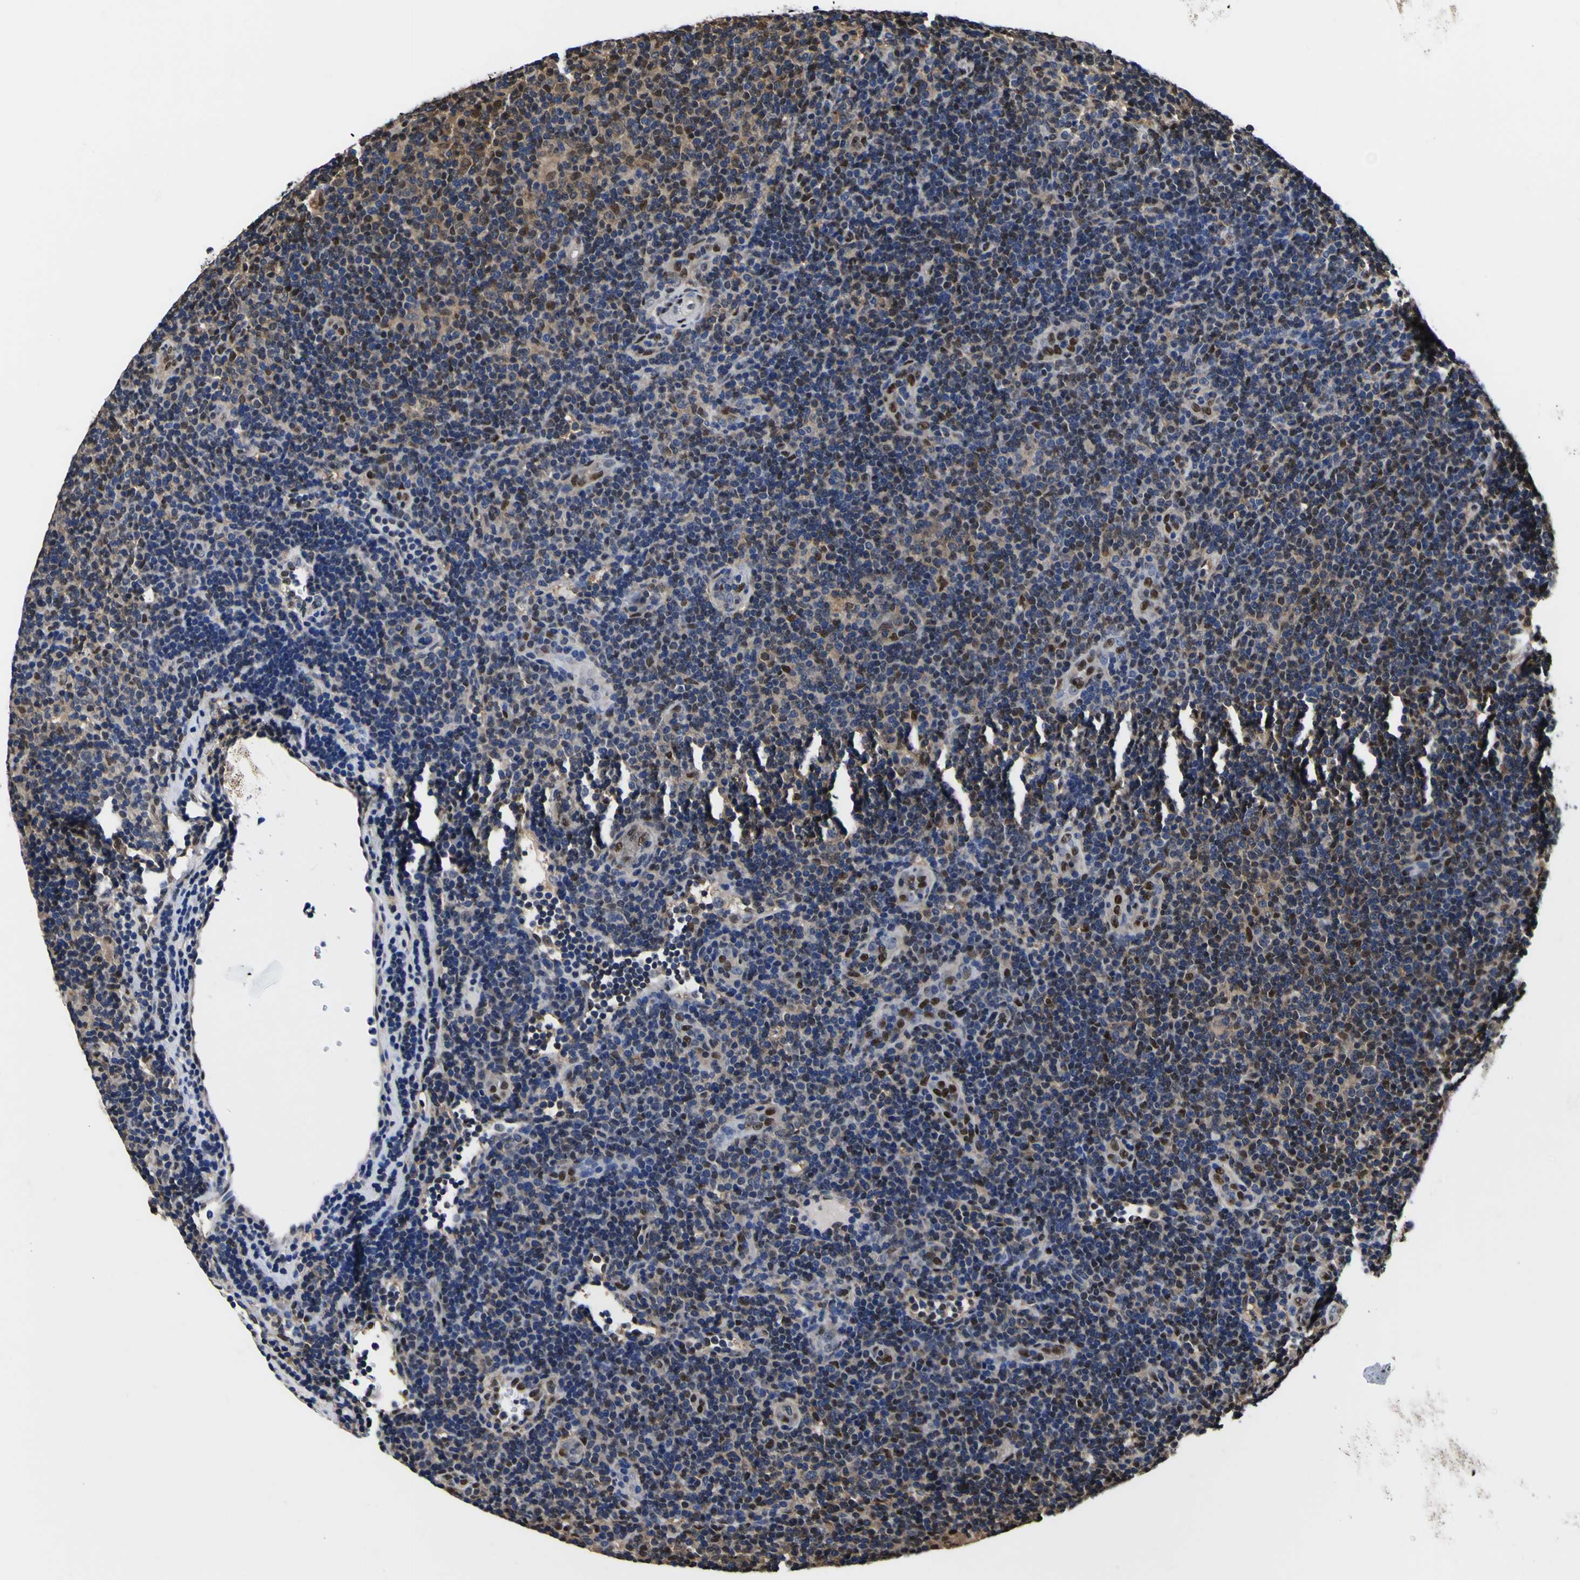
{"staining": {"intensity": "weak", "quantity": ">75%", "location": "cytoplasmic/membranous"}, "tissue": "lymphoma", "cell_type": "Tumor cells", "image_type": "cancer", "snomed": [{"axis": "morphology", "description": "Hodgkin's disease, NOS"}, {"axis": "topography", "description": "Lymph node"}], "caption": "Tumor cells show low levels of weak cytoplasmic/membranous staining in approximately >75% of cells in human Hodgkin's disease. The staining was performed using DAB to visualize the protein expression in brown, while the nuclei were stained in blue with hematoxylin (Magnification: 20x).", "gene": "FAM110B", "patient": {"sex": "female", "age": 57}}